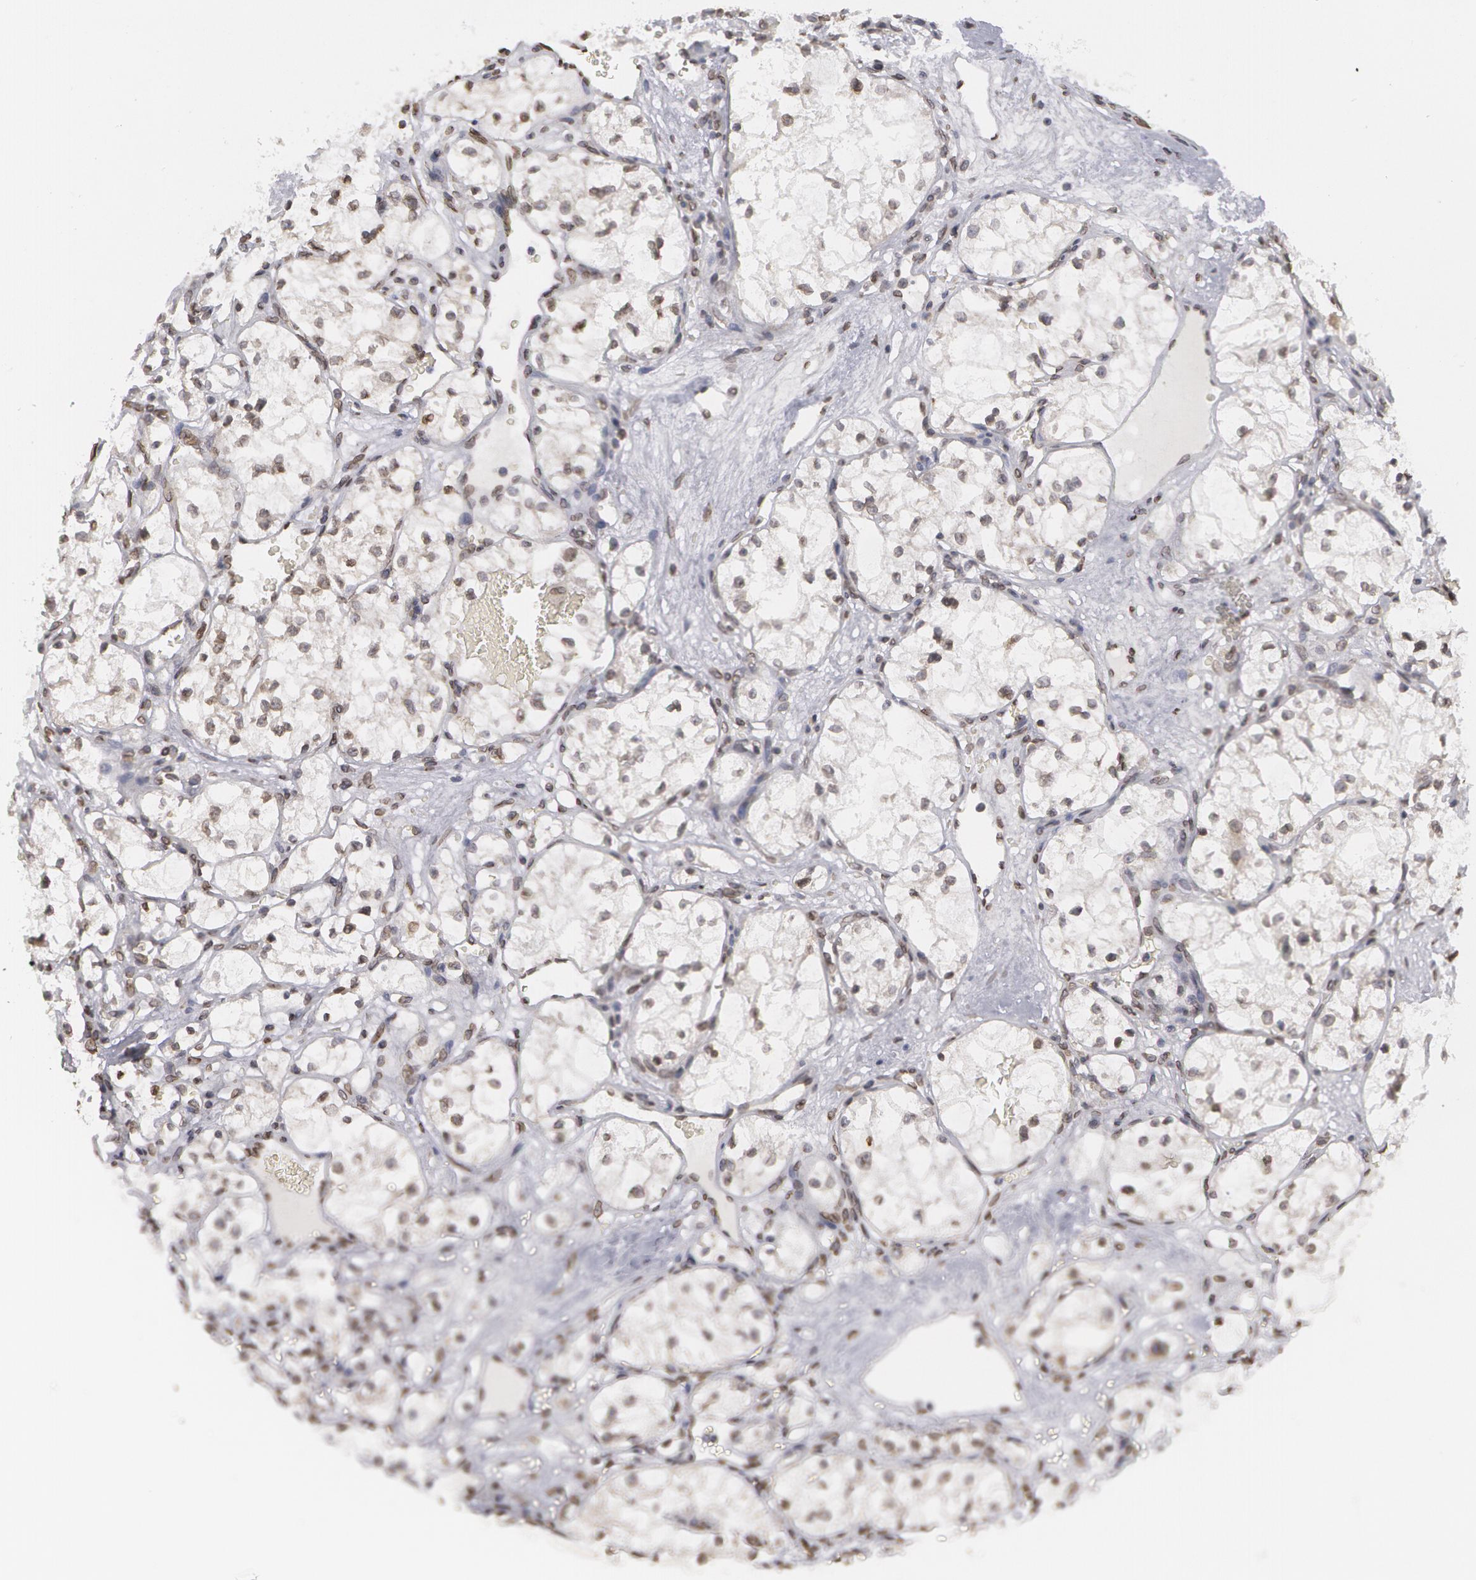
{"staining": {"intensity": "weak", "quantity": "25%-75%", "location": "nuclear"}, "tissue": "renal cancer", "cell_type": "Tumor cells", "image_type": "cancer", "snomed": [{"axis": "morphology", "description": "Adenocarcinoma, NOS"}, {"axis": "topography", "description": "Kidney"}], "caption": "Human renal cancer (adenocarcinoma) stained with a brown dye reveals weak nuclear positive expression in approximately 25%-75% of tumor cells.", "gene": "EMD", "patient": {"sex": "male", "age": 61}}